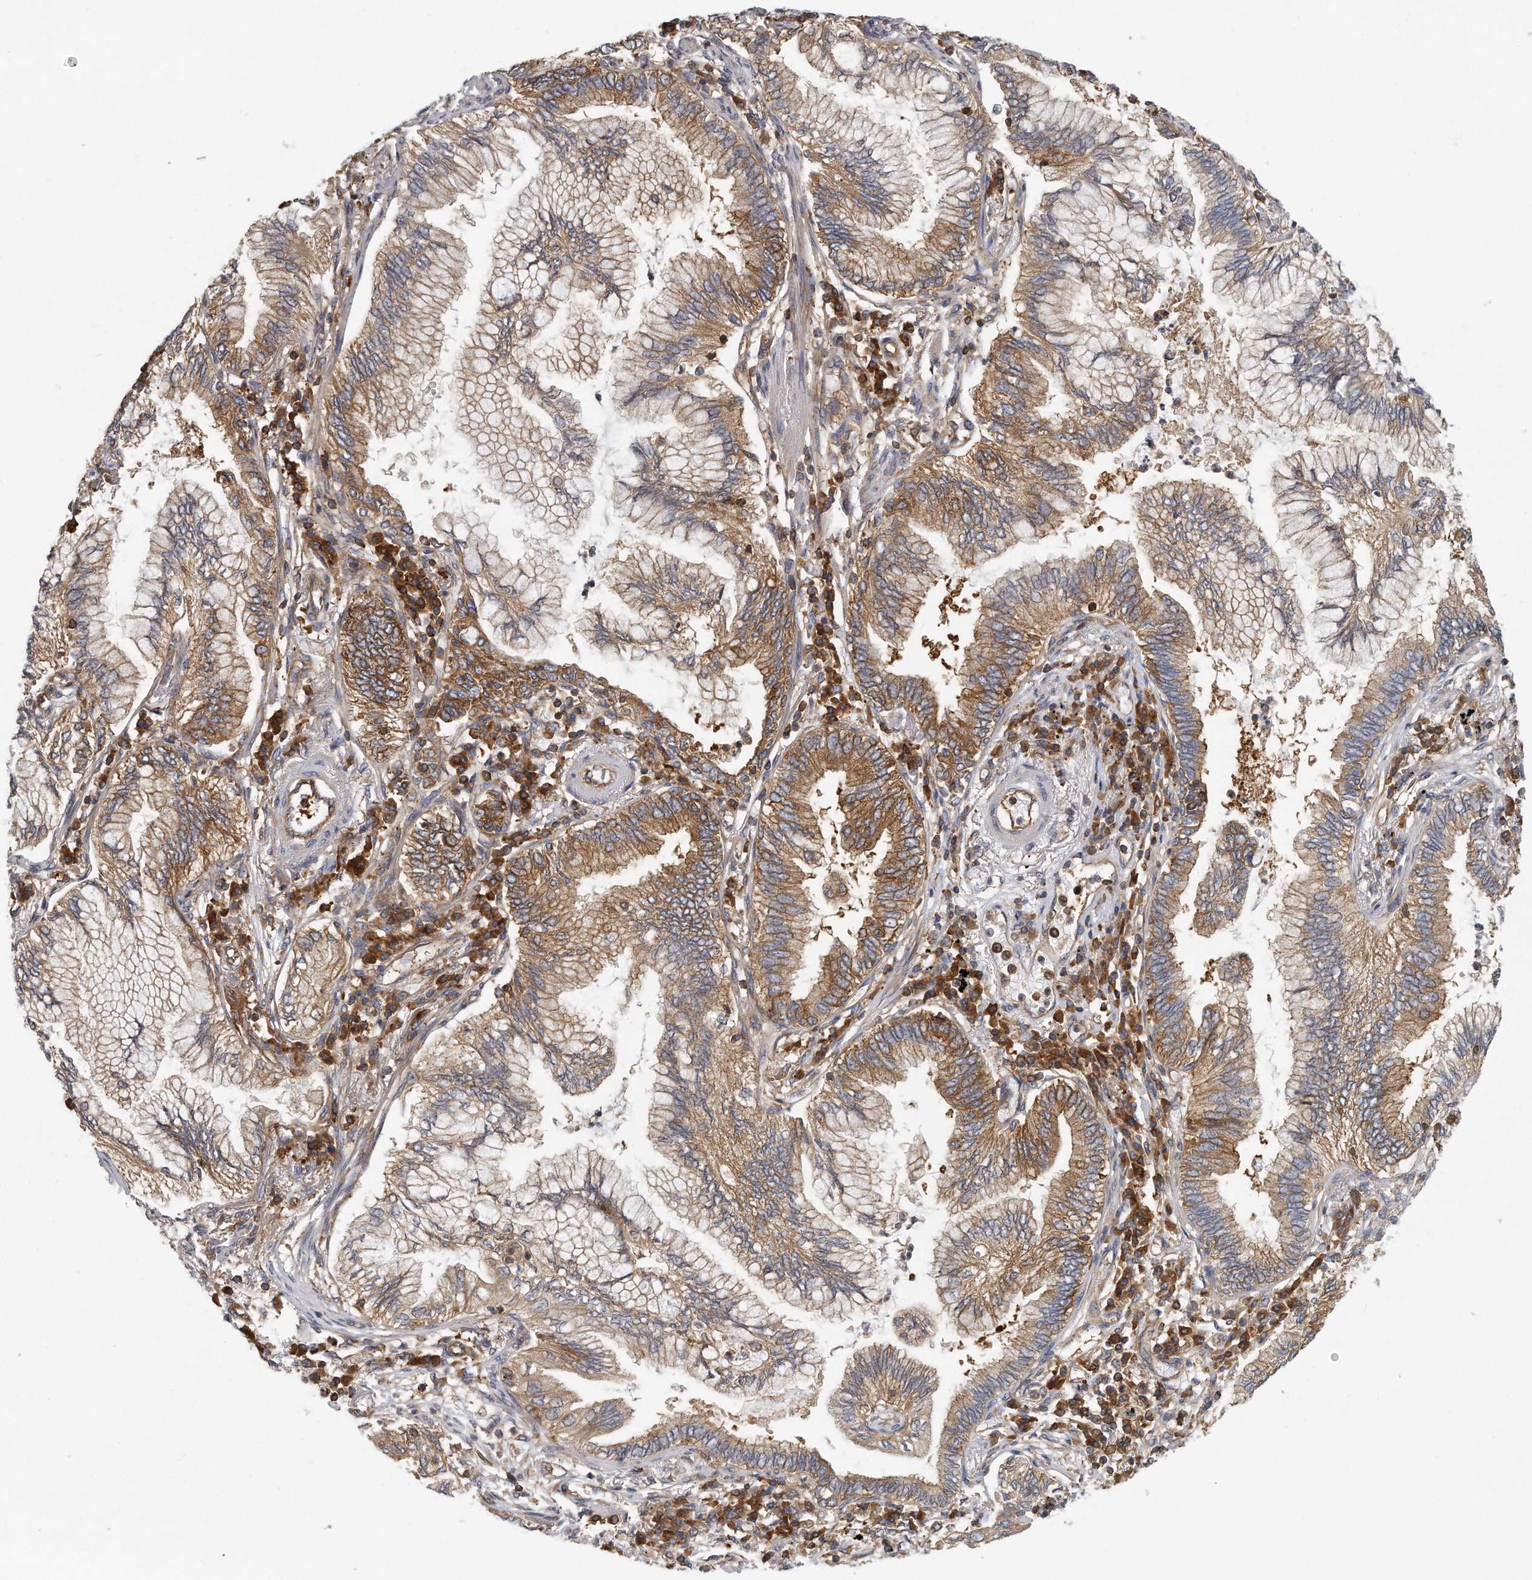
{"staining": {"intensity": "moderate", "quantity": ">75%", "location": "cytoplasmic/membranous"}, "tissue": "bronchus", "cell_type": "Respiratory epithelial cells", "image_type": "normal", "snomed": [{"axis": "morphology", "description": "Normal tissue, NOS"}, {"axis": "morphology", "description": "Adenocarcinoma, NOS"}, {"axis": "topography", "description": "Bronchus"}, {"axis": "topography", "description": "Lung"}], "caption": "This is a micrograph of IHC staining of benign bronchus, which shows moderate positivity in the cytoplasmic/membranous of respiratory epithelial cells.", "gene": "EIF3I", "patient": {"sex": "female", "age": 70}}